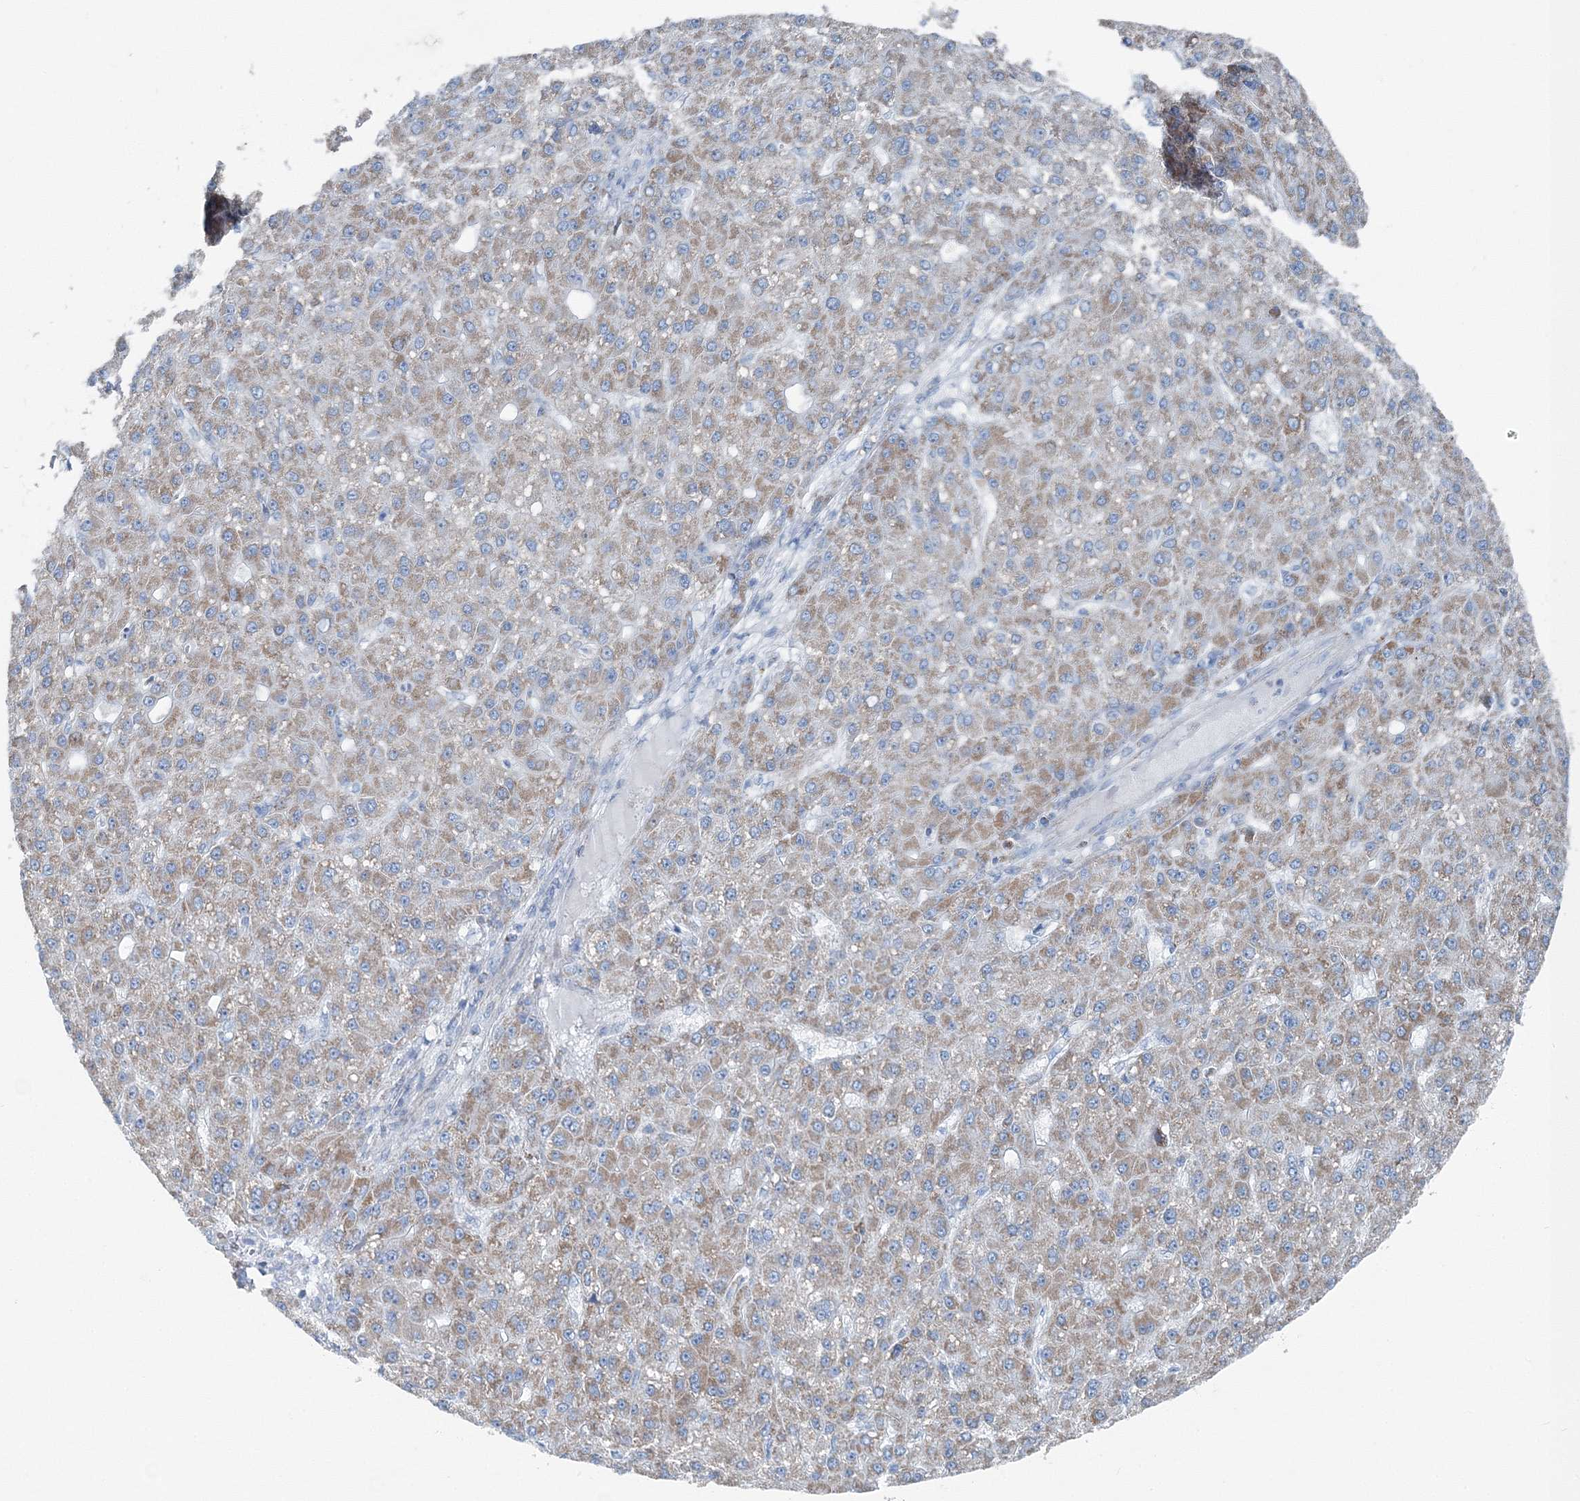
{"staining": {"intensity": "weak", "quantity": ">75%", "location": "cytoplasmic/membranous"}, "tissue": "liver cancer", "cell_type": "Tumor cells", "image_type": "cancer", "snomed": [{"axis": "morphology", "description": "Carcinoma, Hepatocellular, NOS"}, {"axis": "topography", "description": "Liver"}], "caption": "A brown stain highlights weak cytoplasmic/membranous staining of a protein in liver cancer (hepatocellular carcinoma) tumor cells.", "gene": "GABARAPL2", "patient": {"sex": "male", "age": 67}}